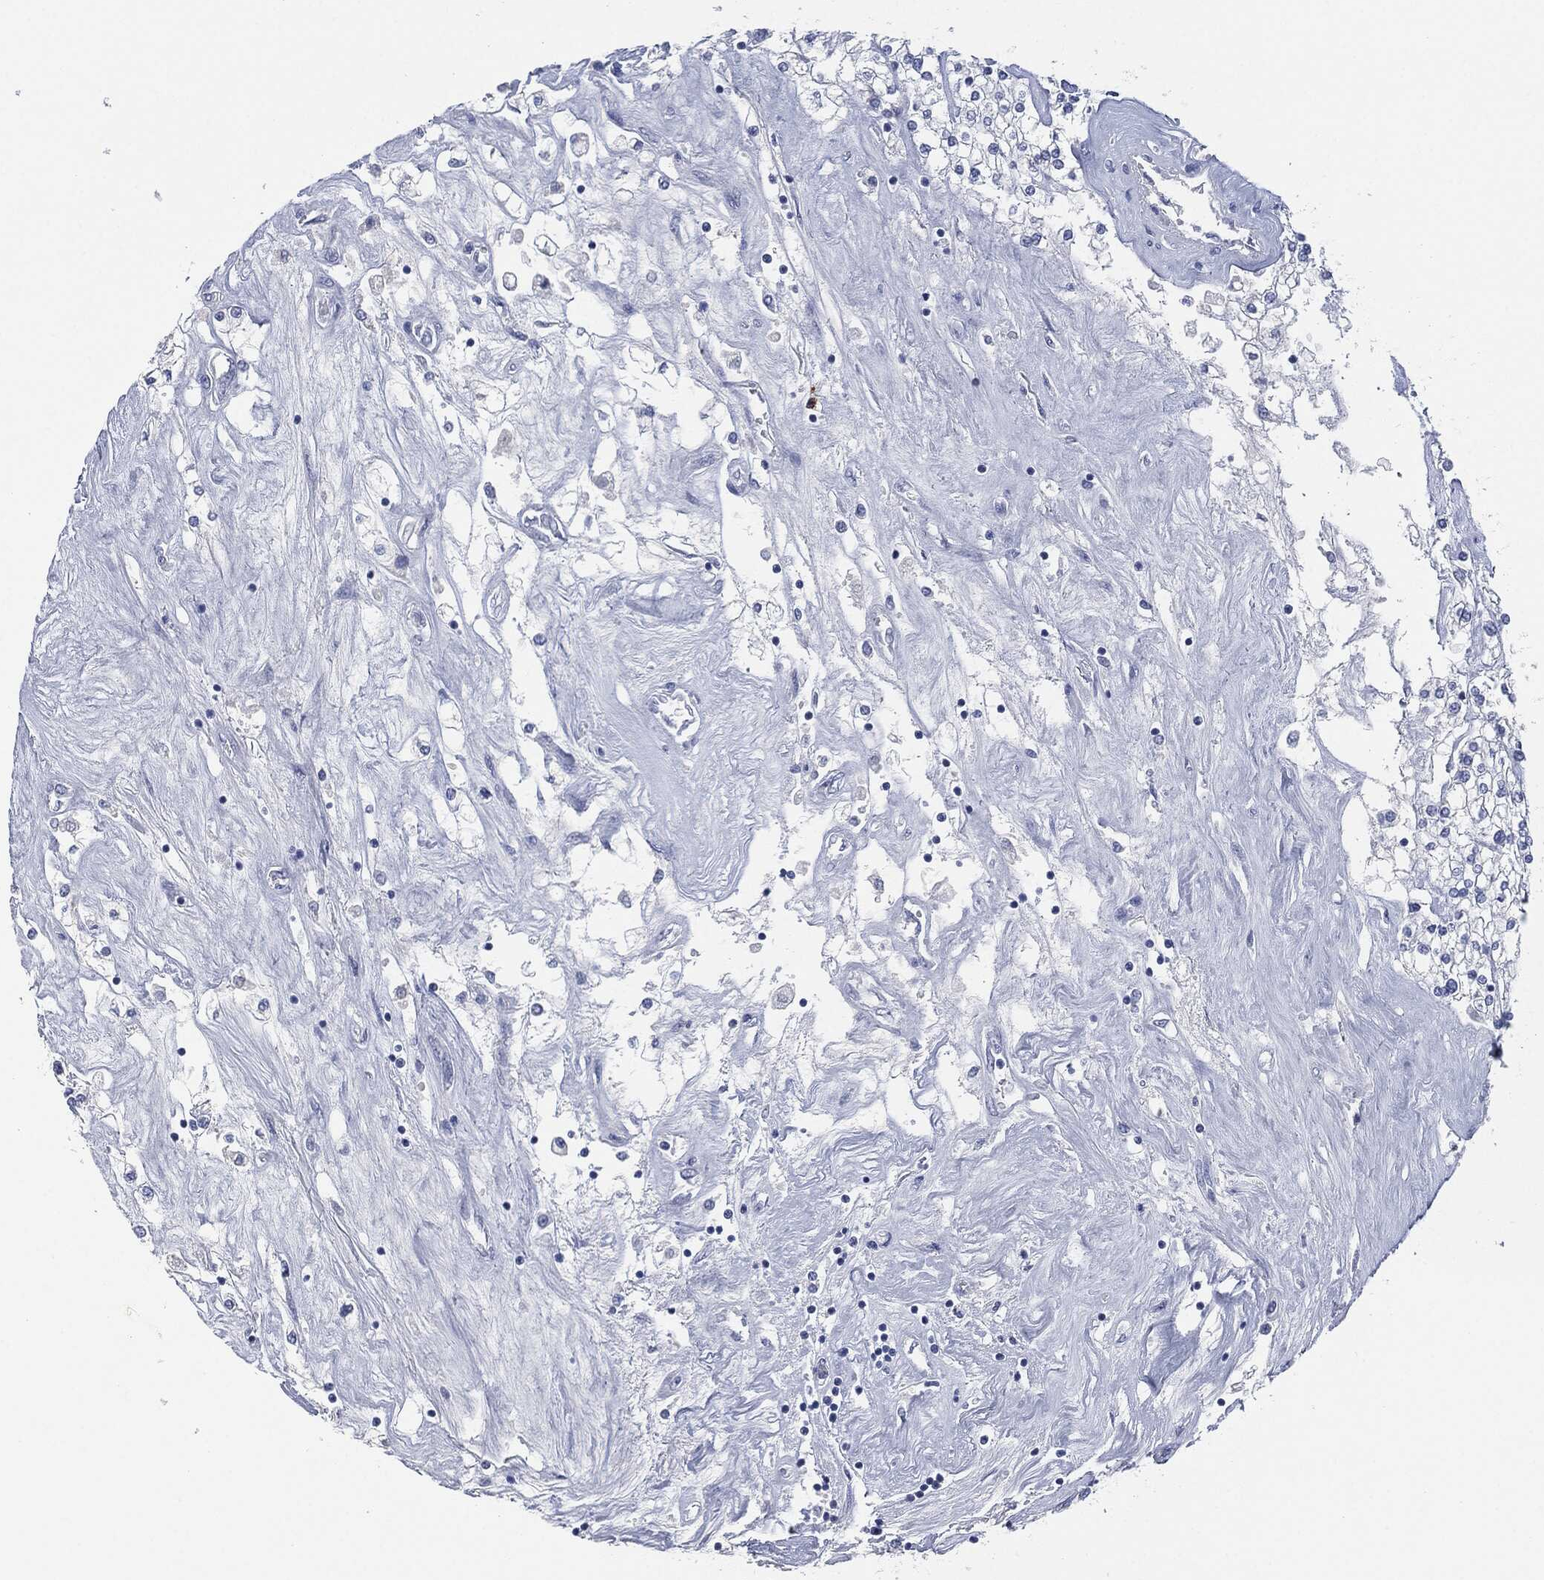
{"staining": {"intensity": "negative", "quantity": "none", "location": "none"}, "tissue": "renal cancer", "cell_type": "Tumor cells", "image_type": "cancer", "snomed": [{"axis": "morphology", "description": "Adenocarcinoma, NOS"}, {"axis": "topography", "description": "Kidney"}], "caption": "There is no significant positivity in tumor cells of renal cancer (adenocarcinoma).", "gene": "CEACAM8", "patient": {"sex": "male", "age": 80}}